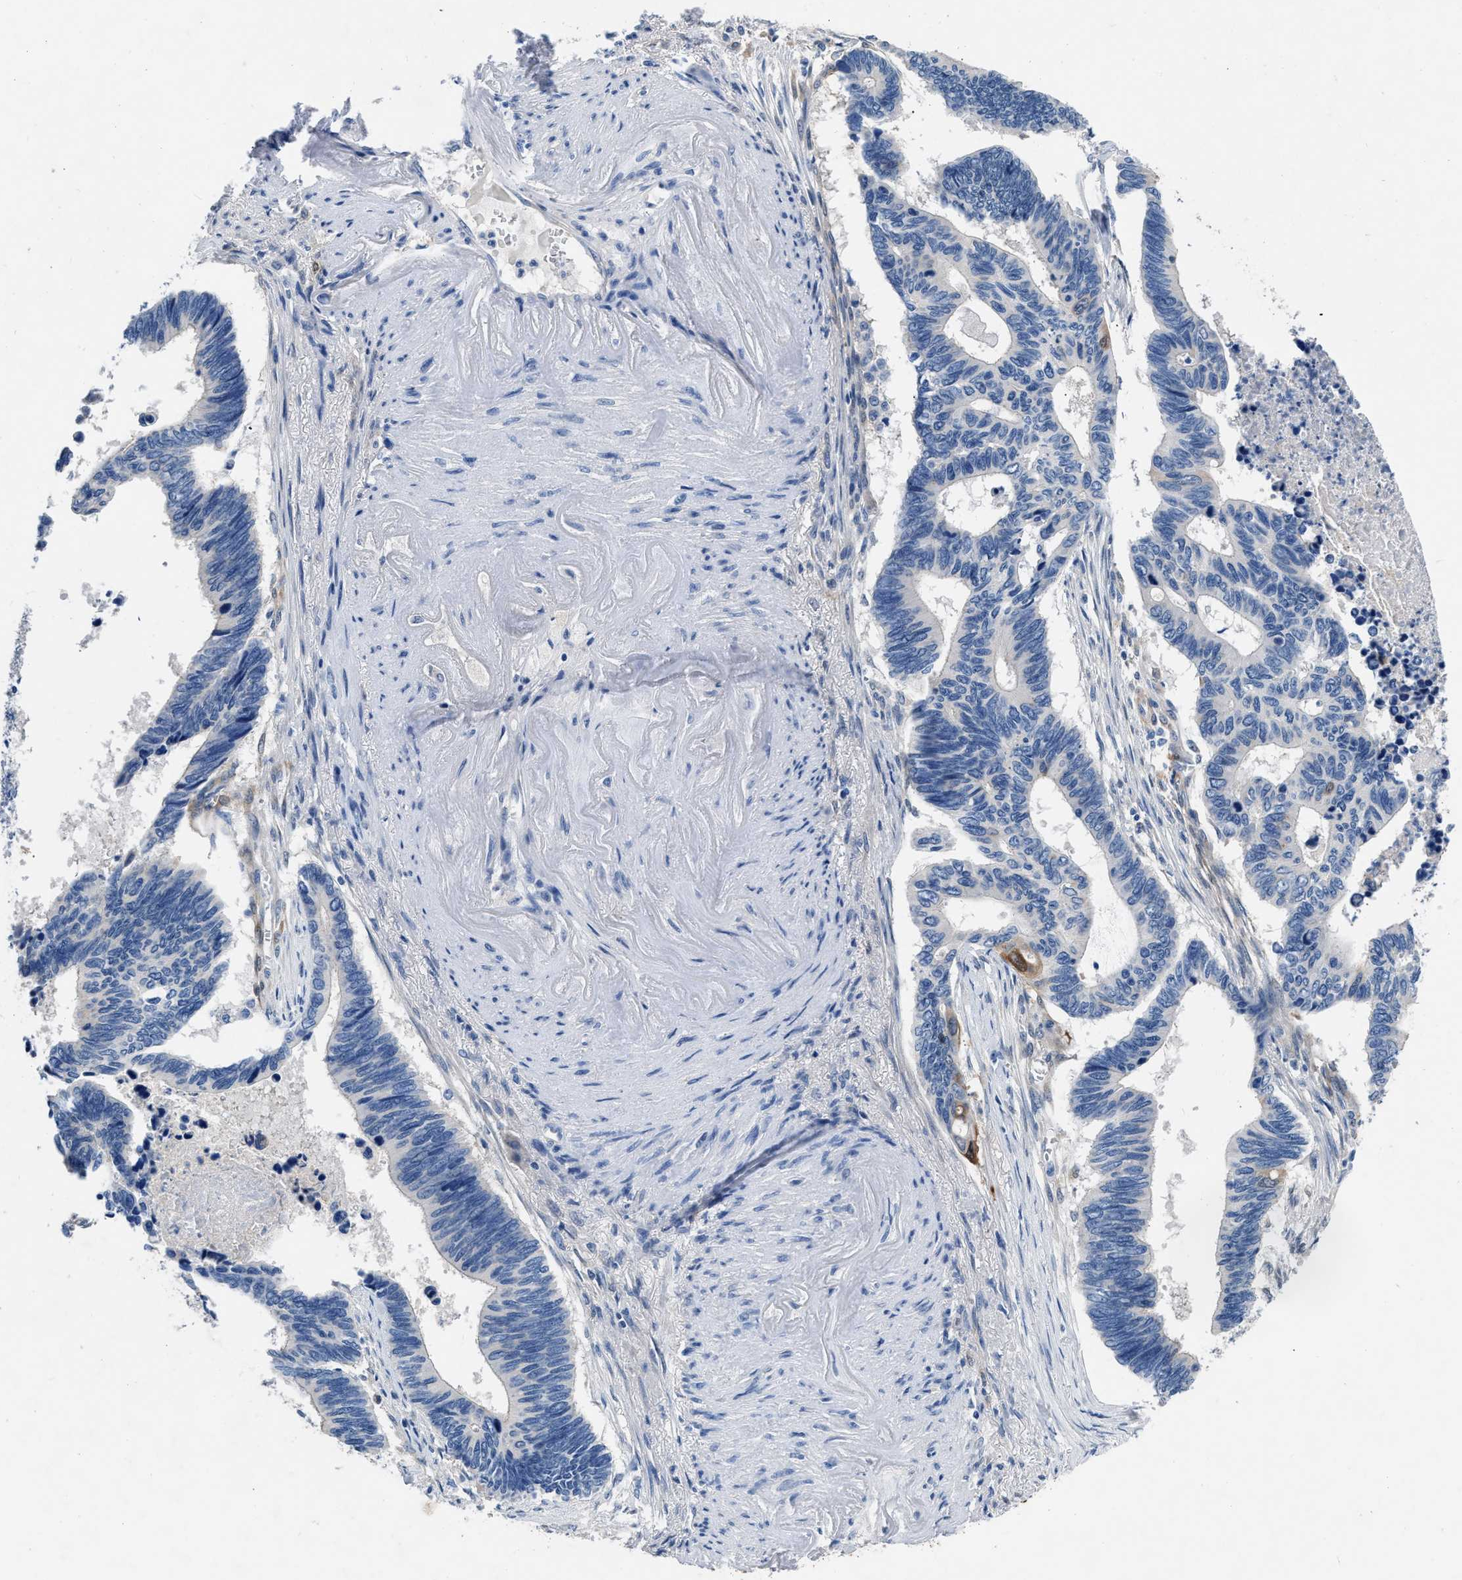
{"staining": {"intensity": "negative", "quantity": "none", "location": "none"}, "tissue": "pancreatic cancer", "cell_type": "Tumor cells", "image_type": "cancer", "snomed": [{"axis": "morphology", "description": "Adenocarcinoma, NOS"}, {"axis": "topography", "description": "Pancreas"}], "caption": "Immunohistochemistry (IHC) photomicrograph of neoplastic tissue: human pancreatic cancer stained with DAB reveals no significant protein staining in tumor cells. Brightfield microscopy of immunohistochemistry stained with DAB (3,3'-diaminobenzidine) (brown) and hematoxylin (blue), captured at high magnification.", "gene": "RBP1", "patient": {"sex": "female", "age": 70}}